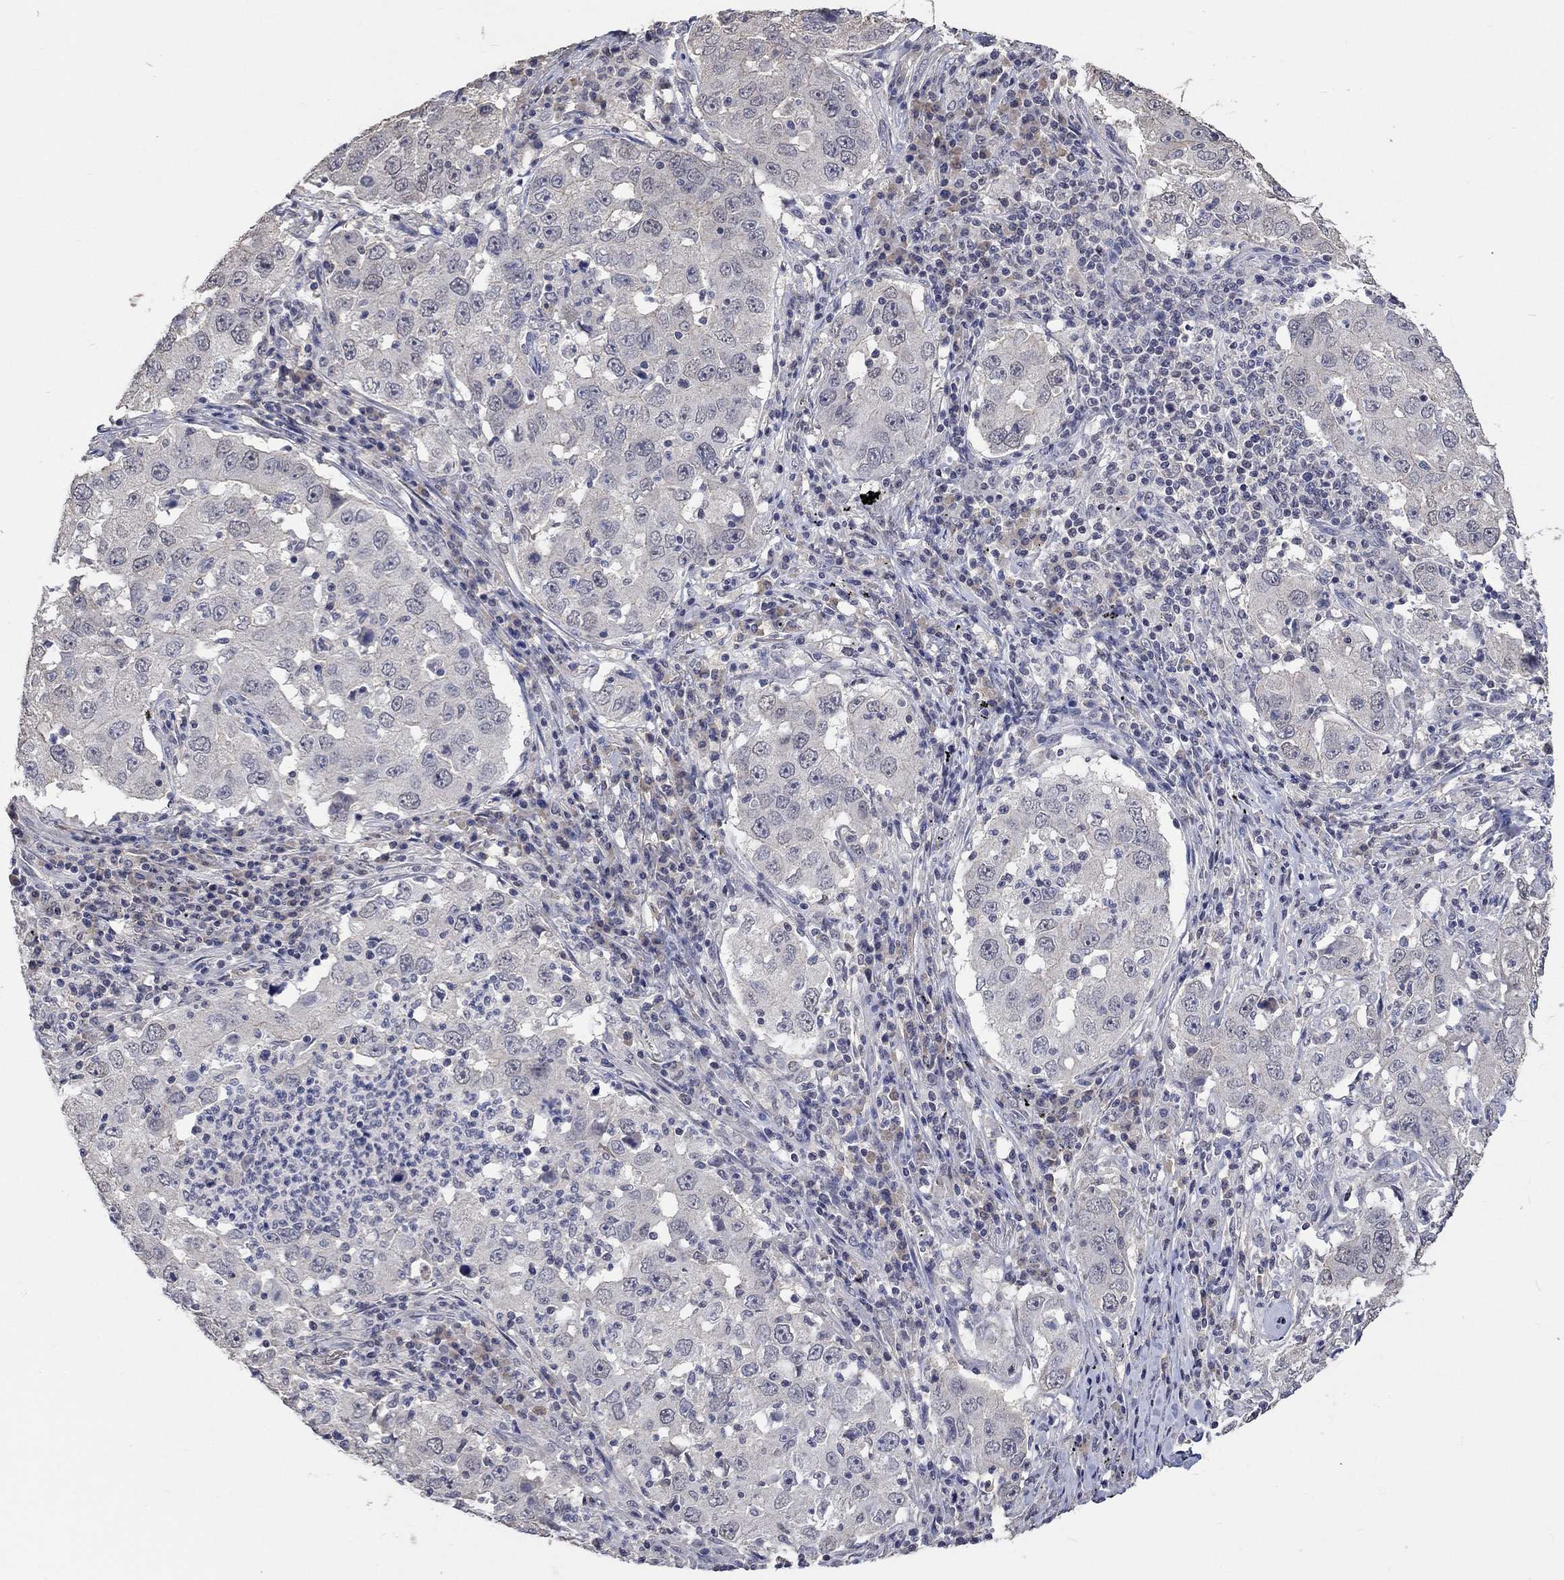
{"staining": {"intensity": "negative", "quantity": "none", "location": "none"}, "tissue": "lung cancer", "cell_type": "Tumor cells", "image_type": "cancer", "snomed": [{"axis": "morphology", "description": "Adenocarcinoma, NOS"}, {"axis": "topography", "description": "Lung"}], "caption": "This is an immunohistochemistry histopathology image of human adenocarcinoma (lung). There is no expression in tumor cells.", "gene": "ZBTB18", "patient": {"sex": "male", "age": 73}}